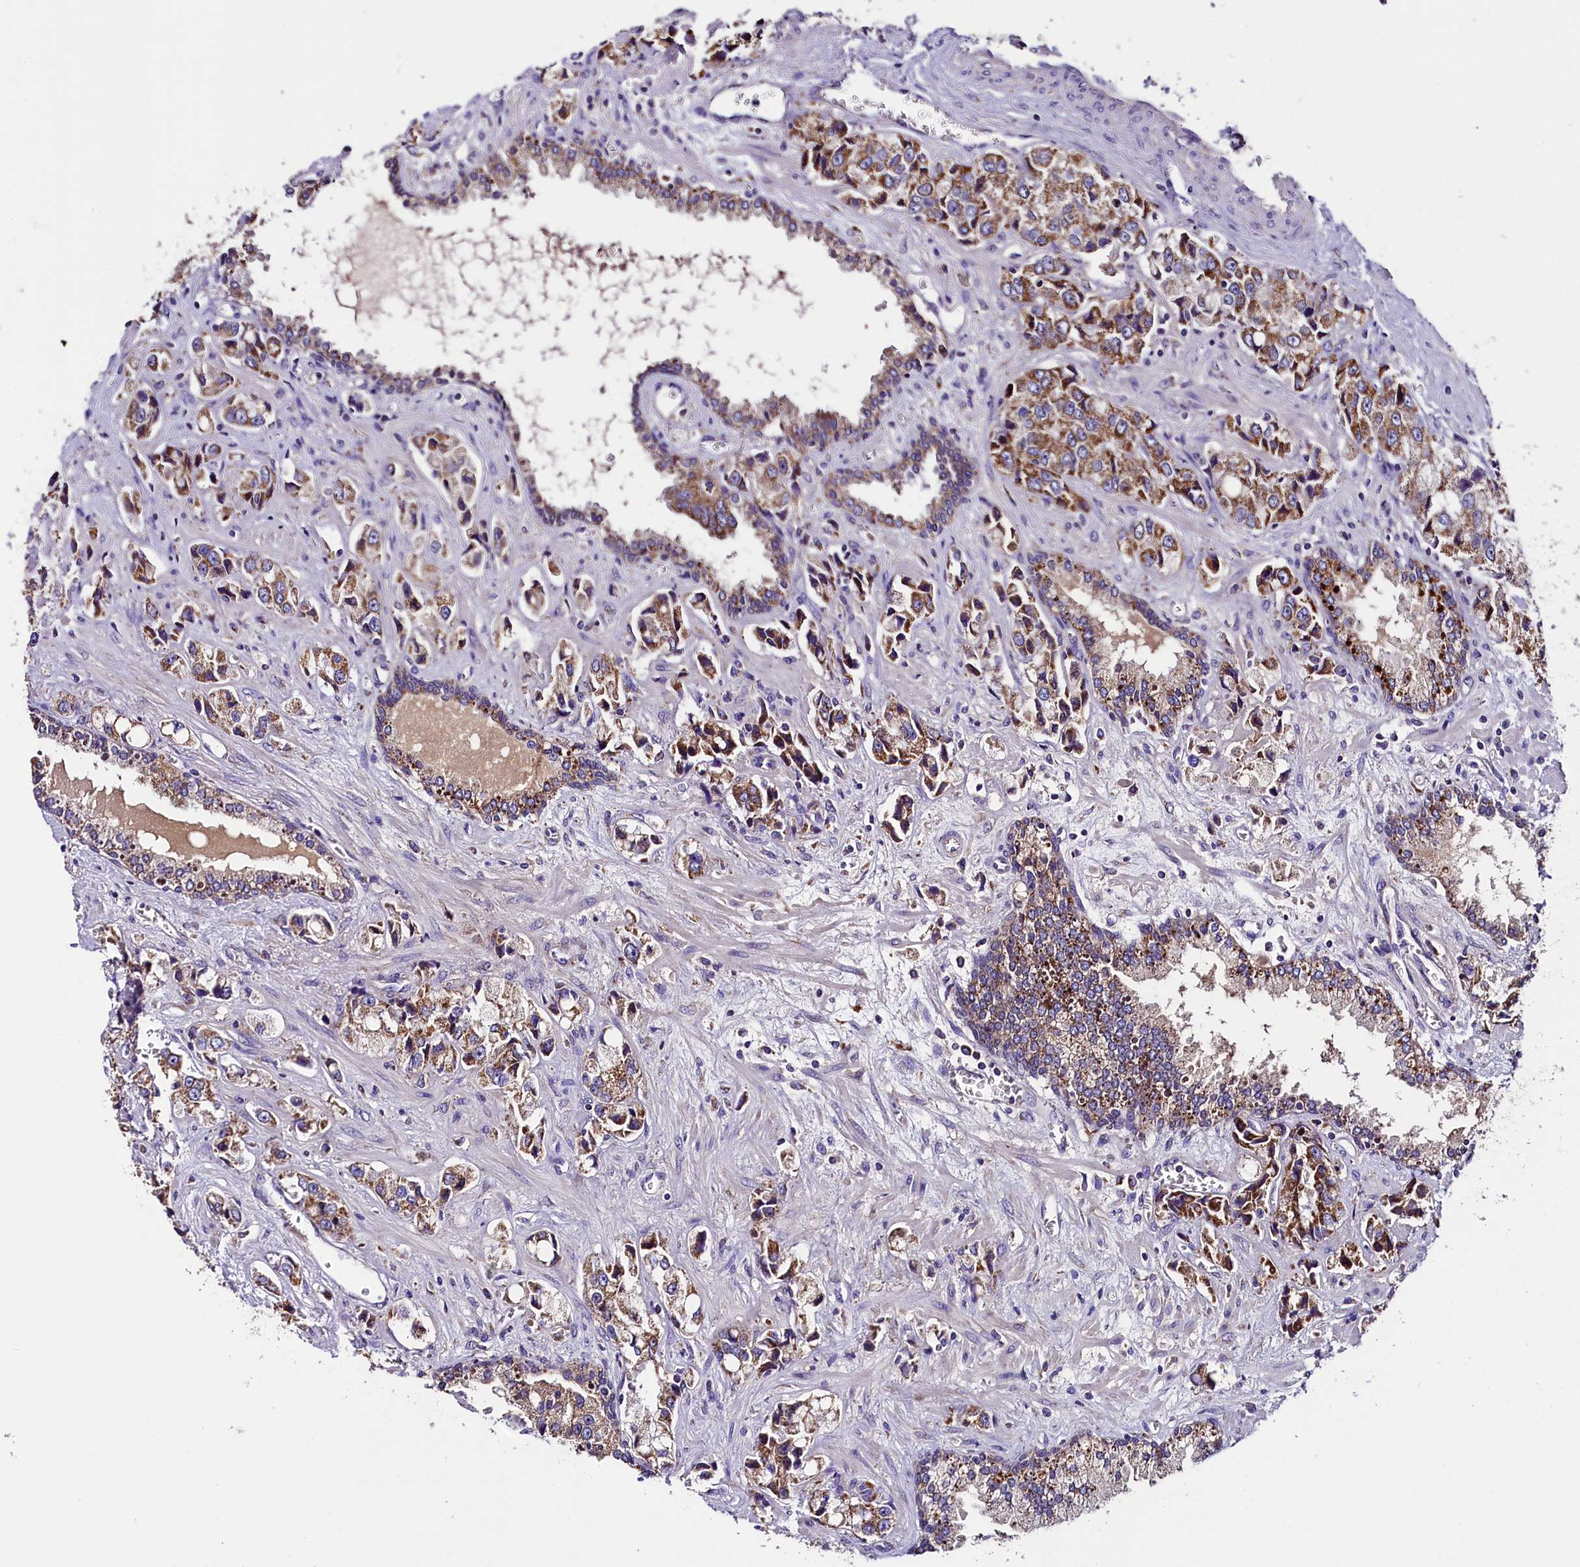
{"staining": {"intensity": "moderate", "quantity": ">75%", "location": "cytoplasmic/membranous"}, "tissue": "prostate cancer", "cell_type": "Tumor cells", "image_type": "cancer", "snomed": [{"axis": "morphology", "description": "Adenocarcinoma, High grade"}, {"axis": "topography", "description": "Prostate"}], "caption": "Prostate adenocarcinoma (high-grade) stained with a protein marker demonstrates moderate staining in tumor cells.", "gene": "SIX5", "patient": {"sex": "male", "age": 74}}